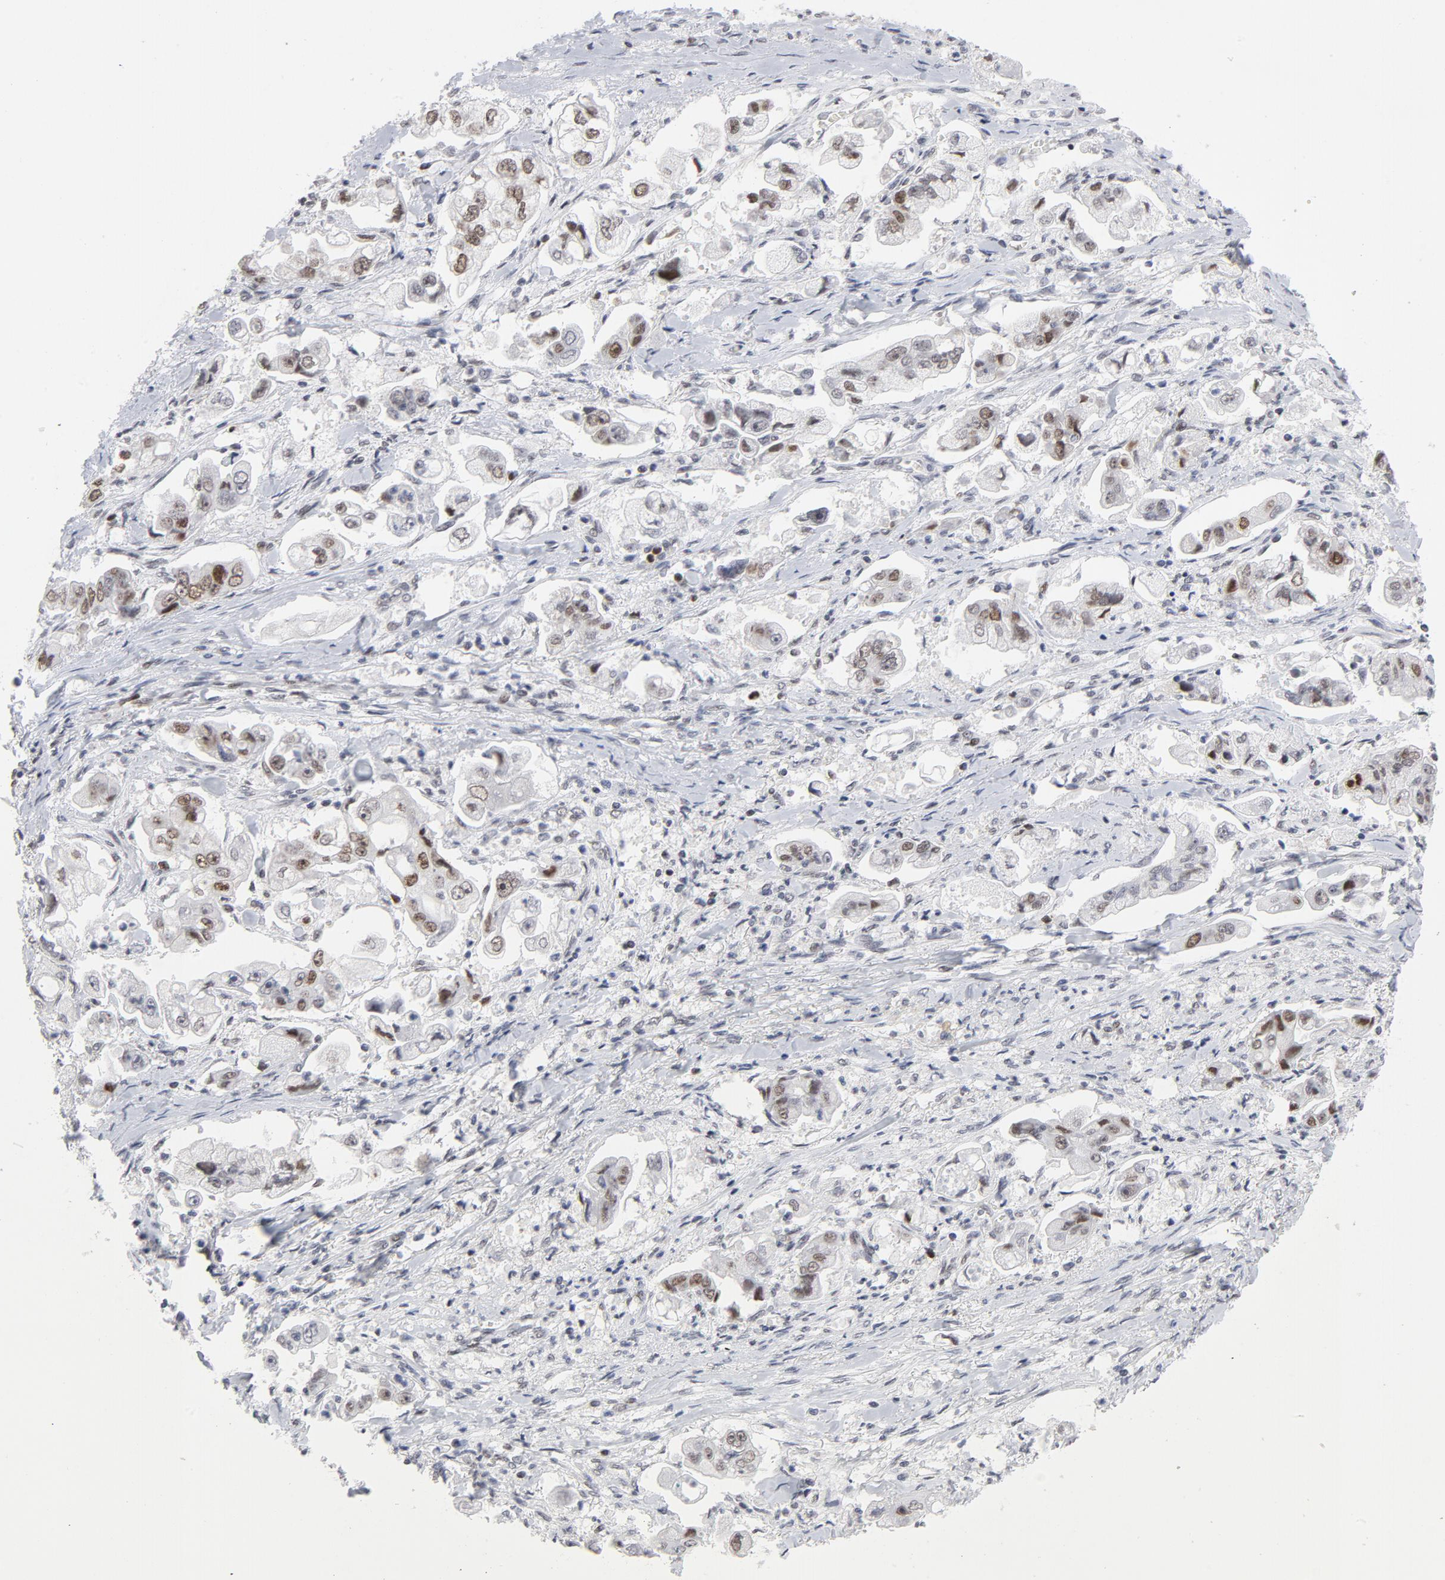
{"staining": {"intensity": "moderate", "quantity": "<25%", "location": "nuclear"}, "tissue": "stomach cancer", "cell_type": "Tumor cells", "image_type": "cancer", "snomed": [{"axis": "morphology", "description": "Adenocarcinoma, NOS"}, {"axis": "topography", "description": "Stomach"}], "caption": "Moderate nuclear expression for a protein is appreciated in approximately <25% of tumor cells of stomach cancer (adenocarcinoma) using IHC.", "gene": "RFC4", "patient": {"sex": "male", "age": 62}}